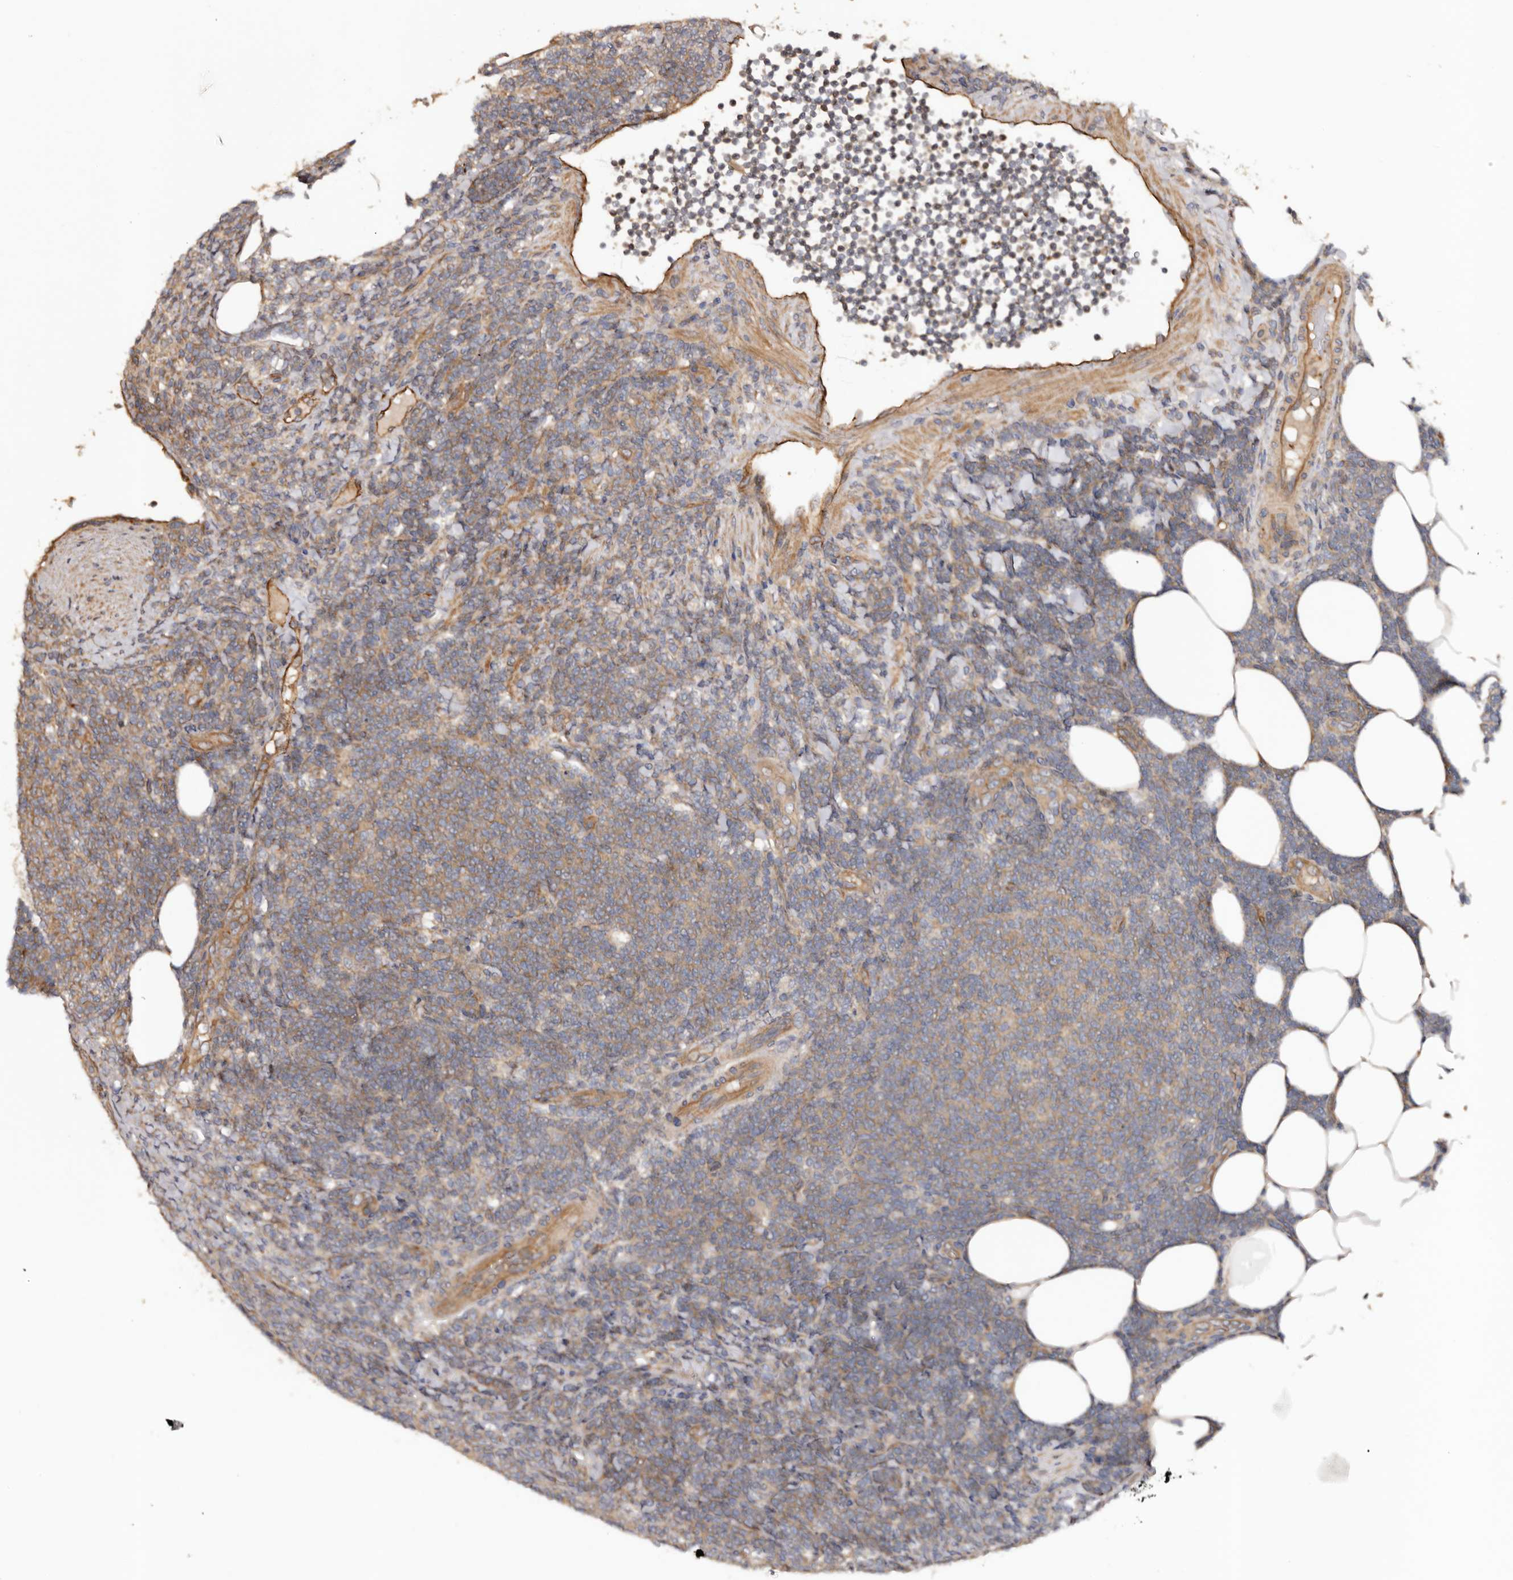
{"staining": {"intensity": "weak", "quantity": "<25%", "location": "cytoplasmic/membranous"}, "tissue": "lymphoma", "cell_type": "Tumor cells", "image_type": "cancer", "snomed": [{"axis": "morphology", "description": "Malignant lymphoma, non-Hodgkin's type, Low grade"}, {"axis": "topography", "description": "Lymph node"}], "caption": "A photomicrograph of human lymphoma is negative for staining in tumor cells.", "gene": "GTPBP1", "patient": {"sex": "male", "age": 66}}